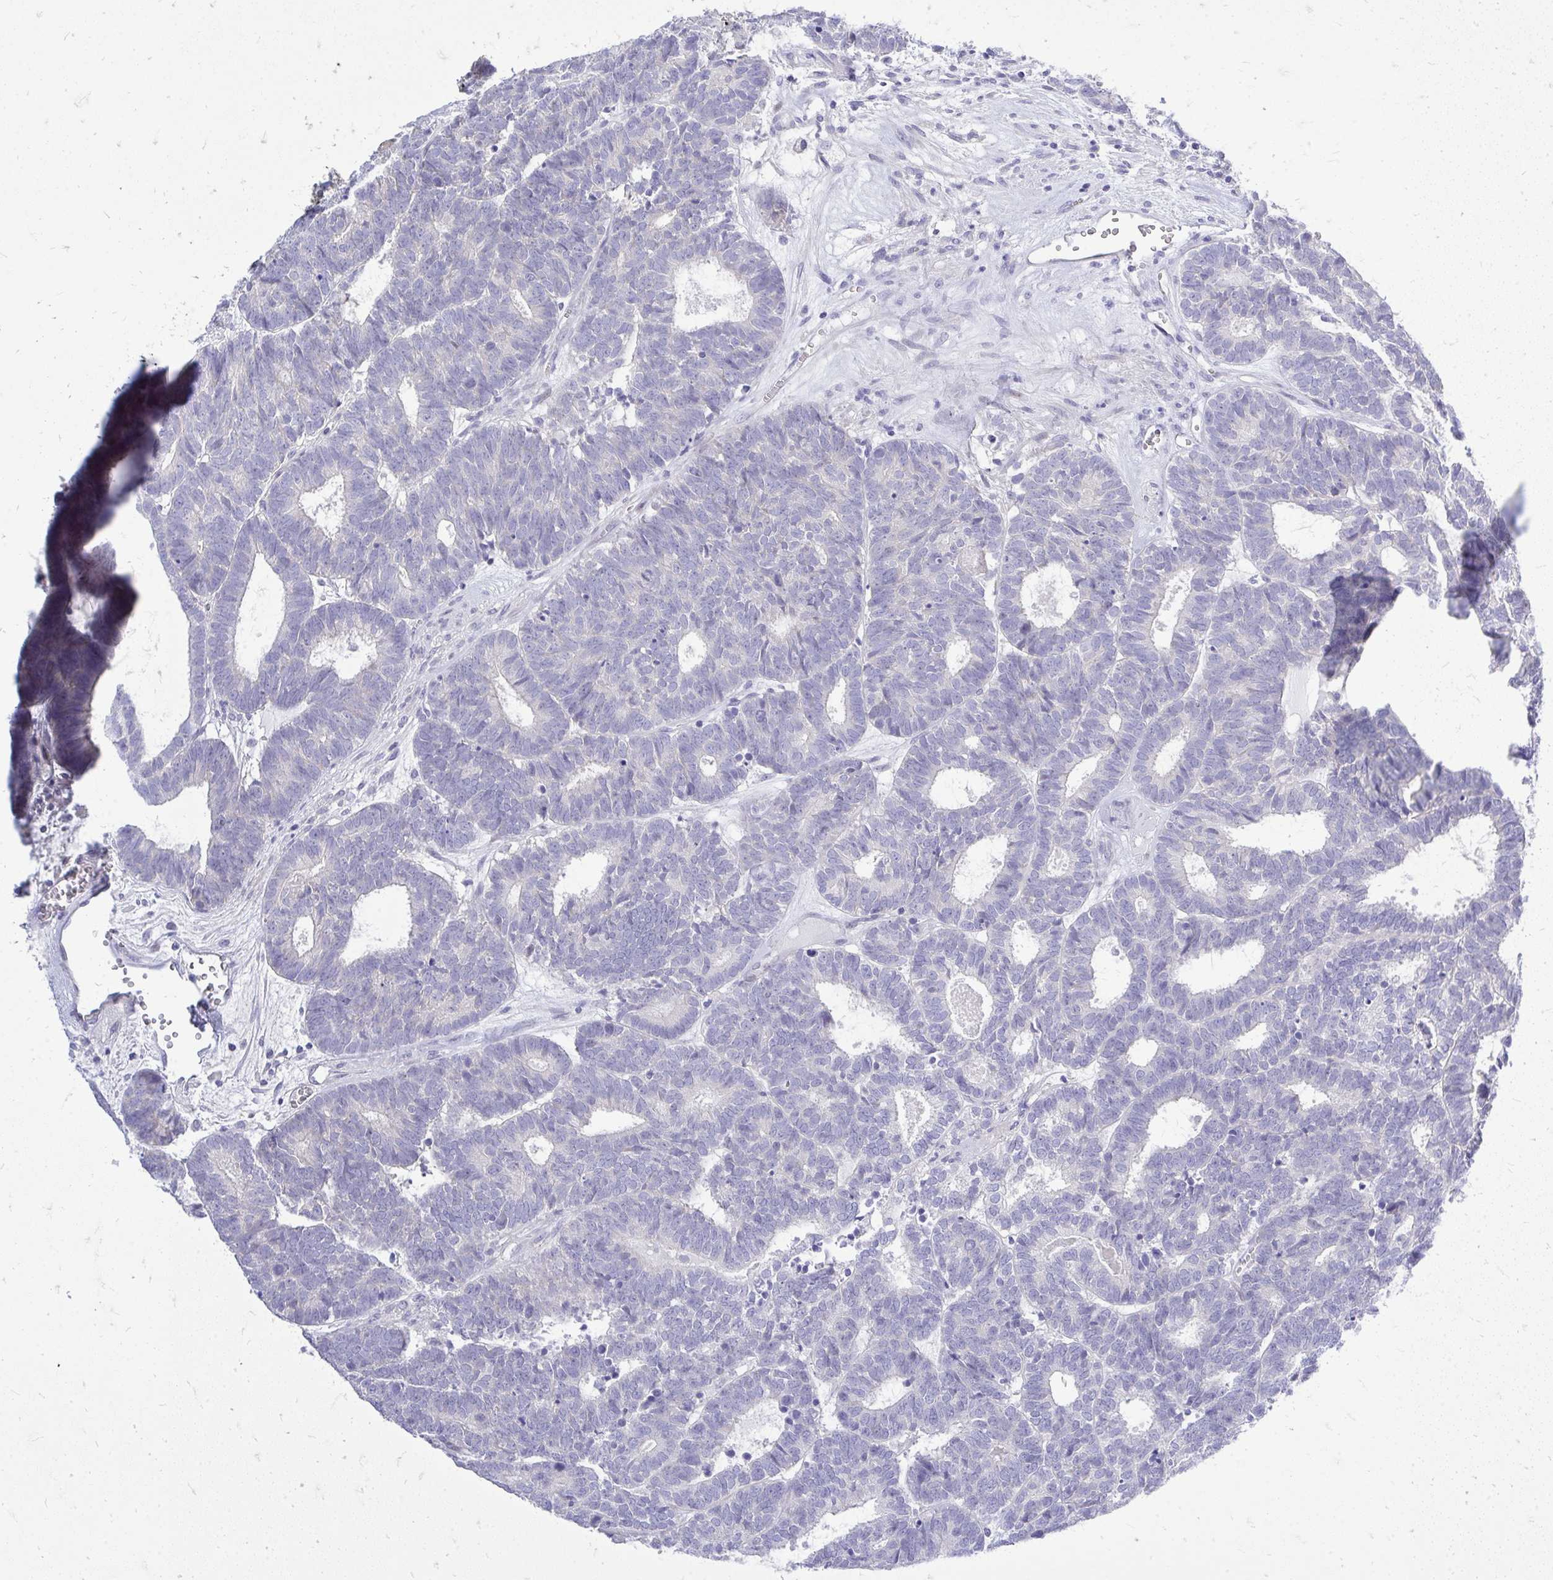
{"staining": {"intensity": "negative", "quantity": "none", "location": "none"}, "tissue": "head and neck cancer", "cell_type": "Tumor cells", "image_type": "cancer", "snomed": [{"axis": "morphology", "description": "Adenocarcinoma, NOS"}, {"axis": "topography", "description": "Head-Neck"}], "caption": "A histopathology image of human head and neck cancer (adenocarcinoma) is negative for staining in tumor cells. (DAB (3,3'-diaminobenzidine) immunohistochemistry (IHC) visualized using brightfield microscopy, high magnification).", "gene": "OR8D1", "patient": {"sex": "female", "age": 81}}